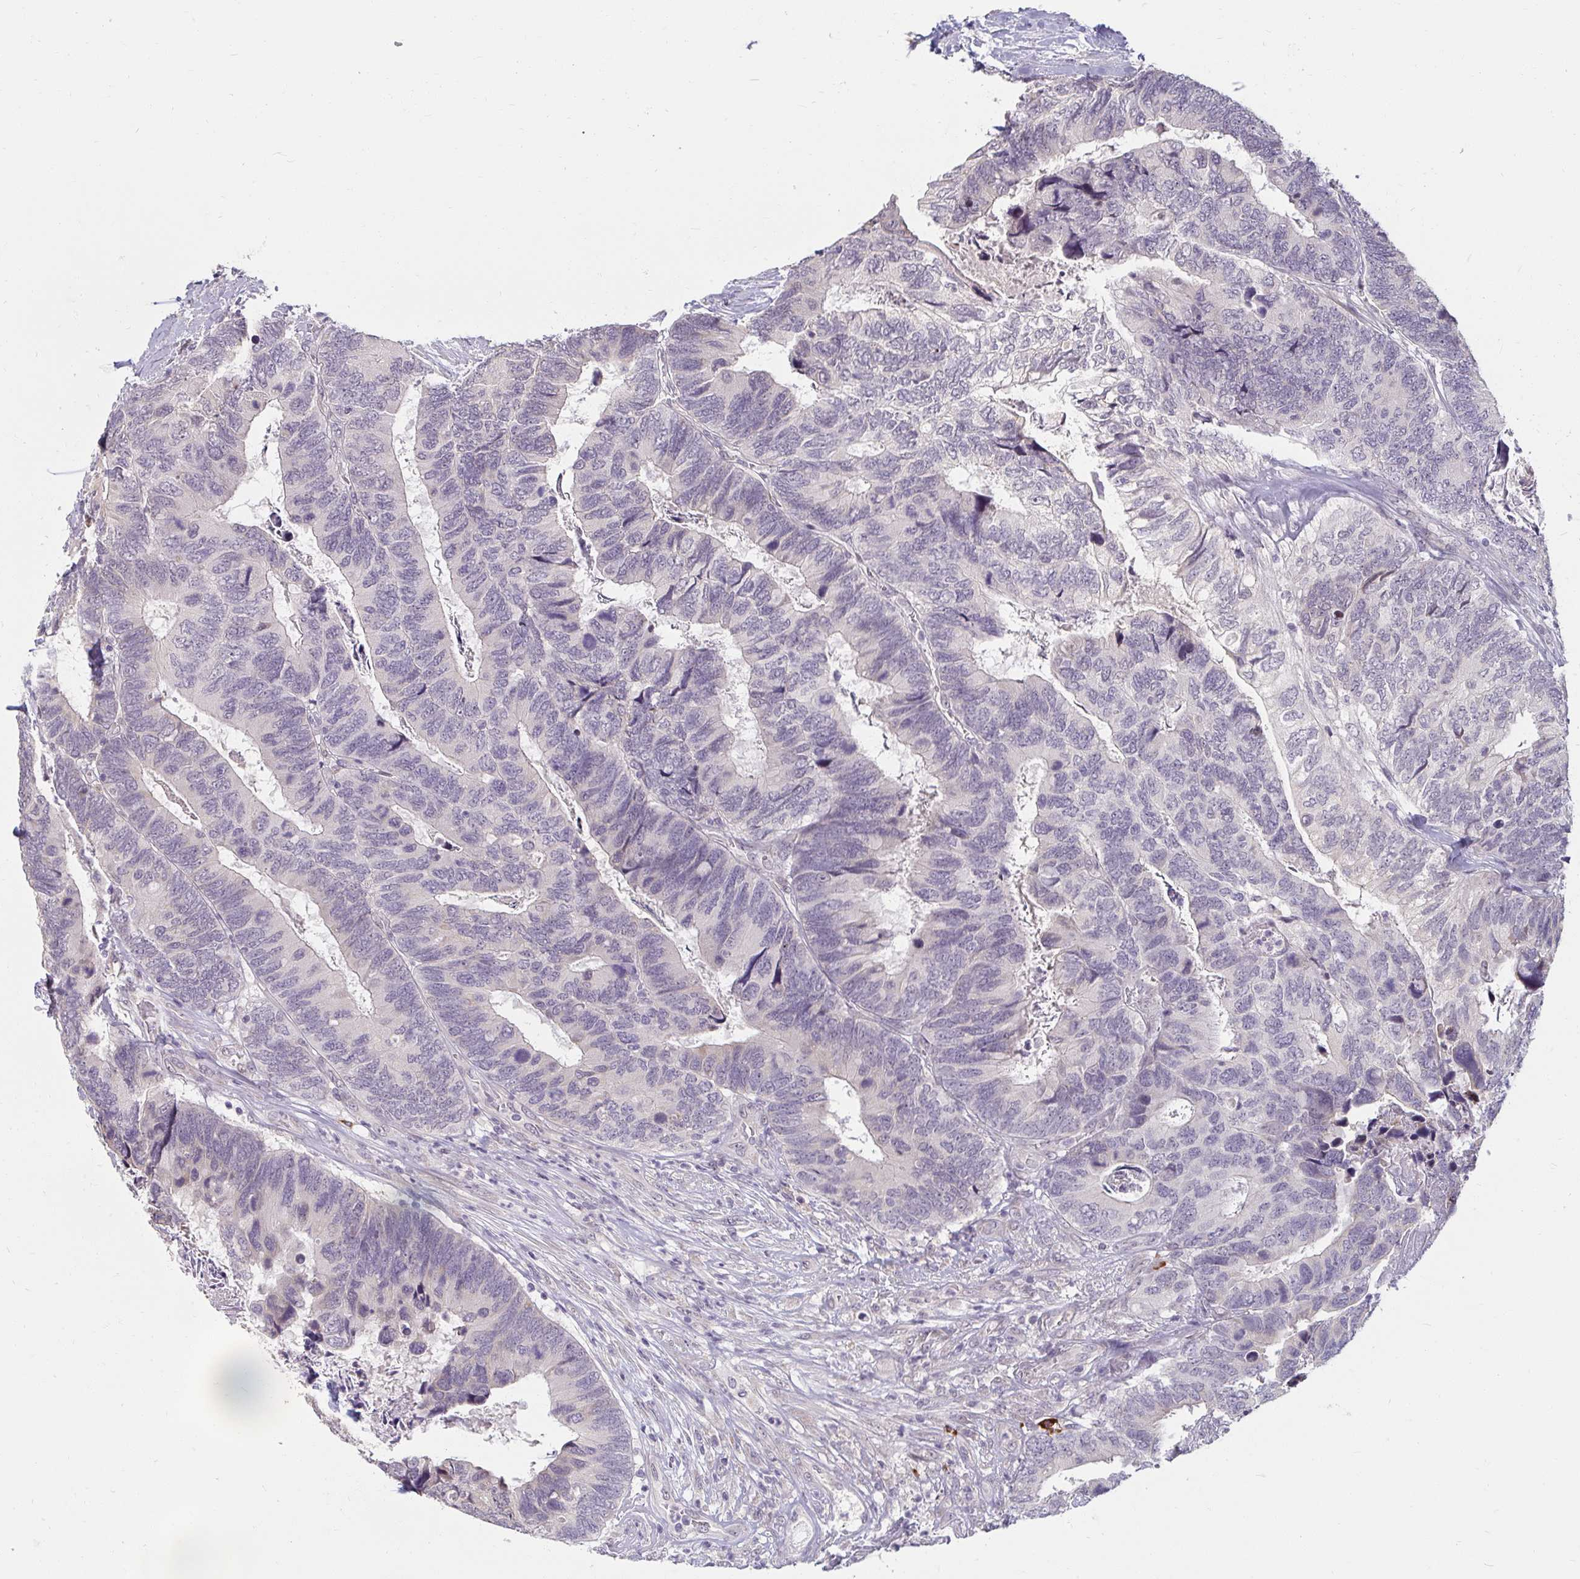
{"staining": {"intensity": "negative", "quantity": "none", "location": "none"}, "tissue": "breast cancer", "cell_type": "Tumor cells", "image_type": "cancer", "snomed": [{"axis": "morphology", "description": "Lobular carcinoma"}, {"axis": "topography", "description": "Breast"}], "caption": "Lobular carcinoma (breast) stained for a protein using immunohistochemistry (IHC) displays no staining tumor cells.", "gene": "DDN", "patient": {"sex": "female", "age": 59}}